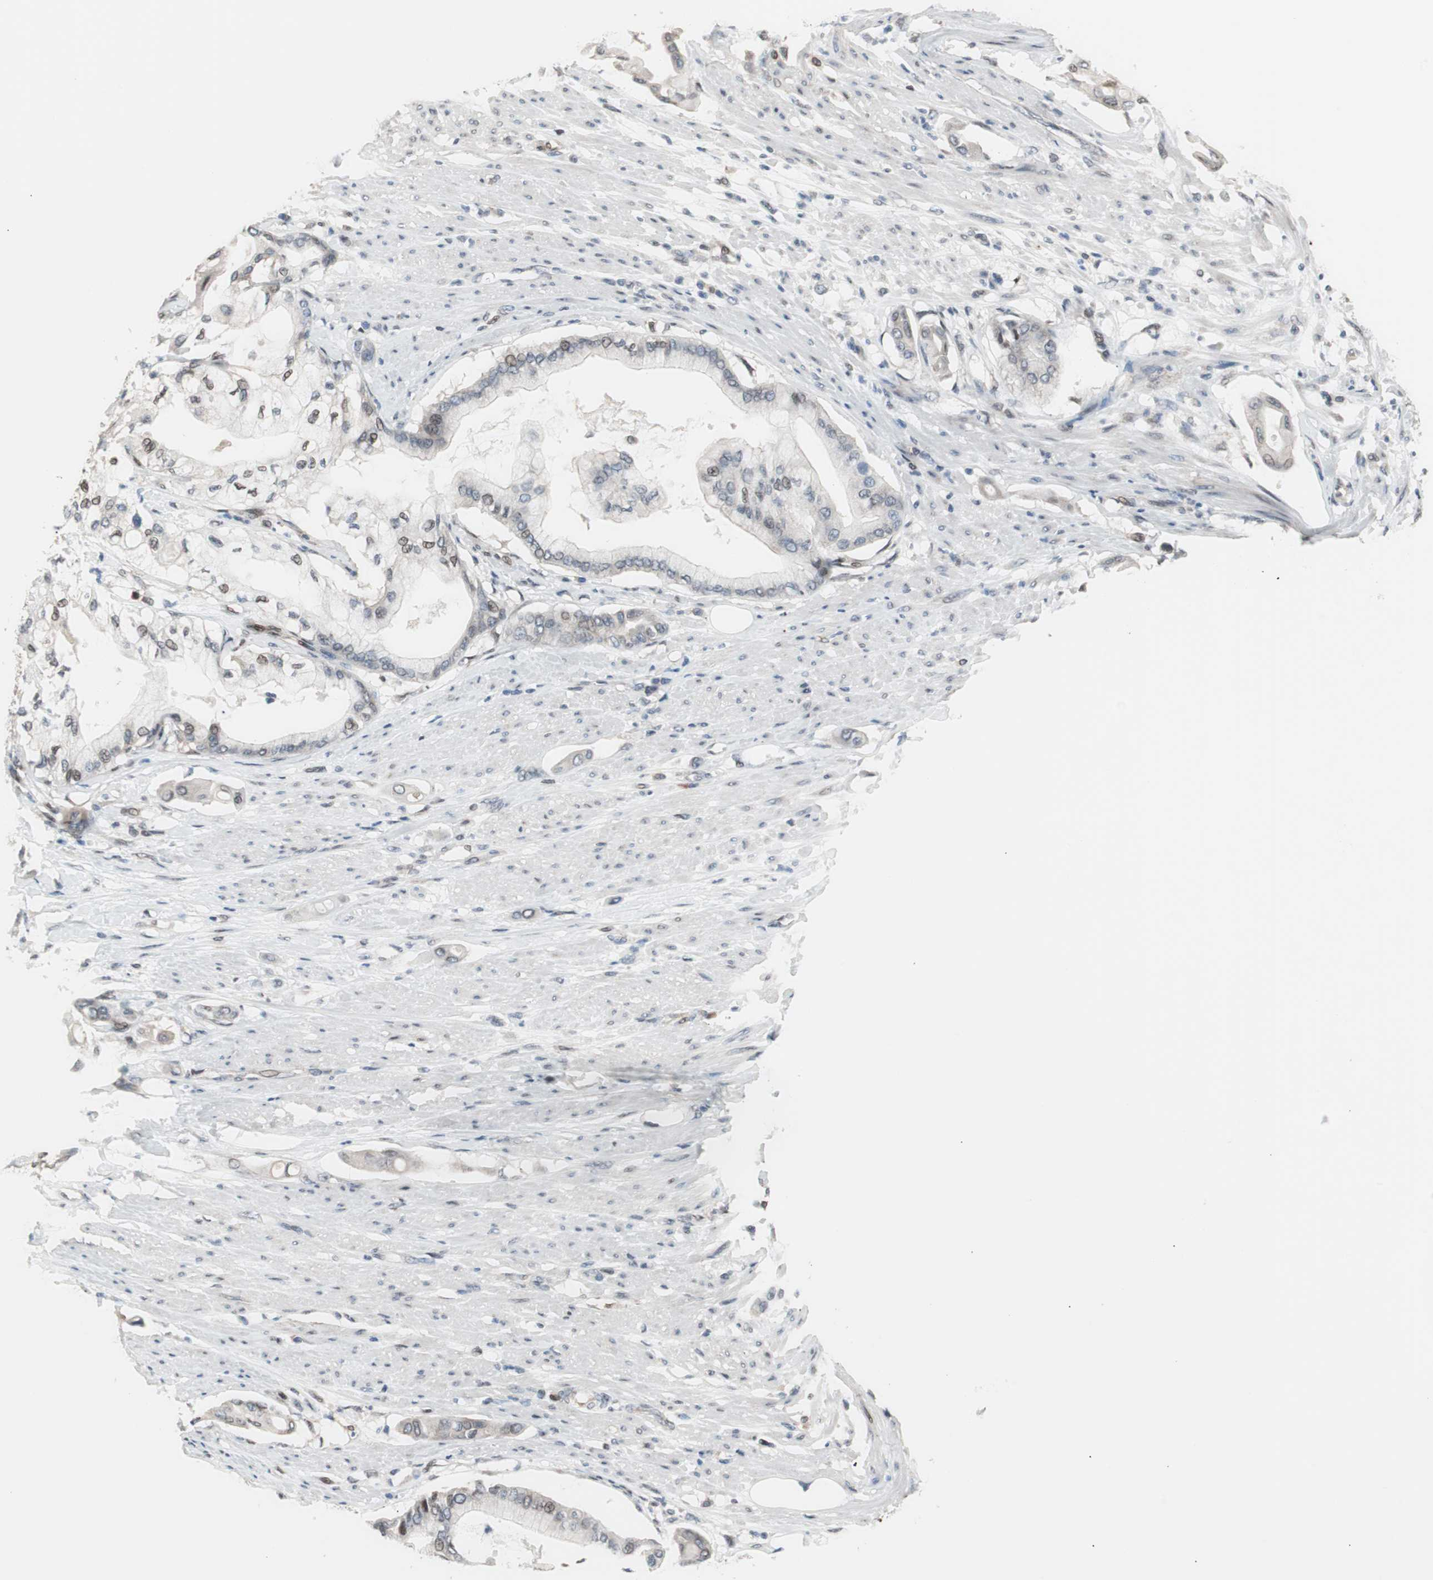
{"staining": {"intensity": "negative", "quantity": "none", "location": "none"}, "tissue": "pancreatic cancer", "cell_type": "Tumor cells", "image_type": "cancer", "snomed": [{"axis": "morphology", "description": "Adenocarcinoma, NOS"}, {"axis": "morphology", "description": "Adenocarcinoma, metastatic, NOS"}, {"axis": "topography", "description": "Lymph node"}, {"axis": "topography", "description": "Pancreas"}, {"axis": "topography", "description": "Duodenum"}], "caption": "A high-resolution photomicrograph shows immunohistochemistry (IHC) staining of pancreatic adenocarcinoma, which exhibits no significant expression in tumor cells.", "gene": "POLH", "patient": {"sex": "female", "age": 64}}